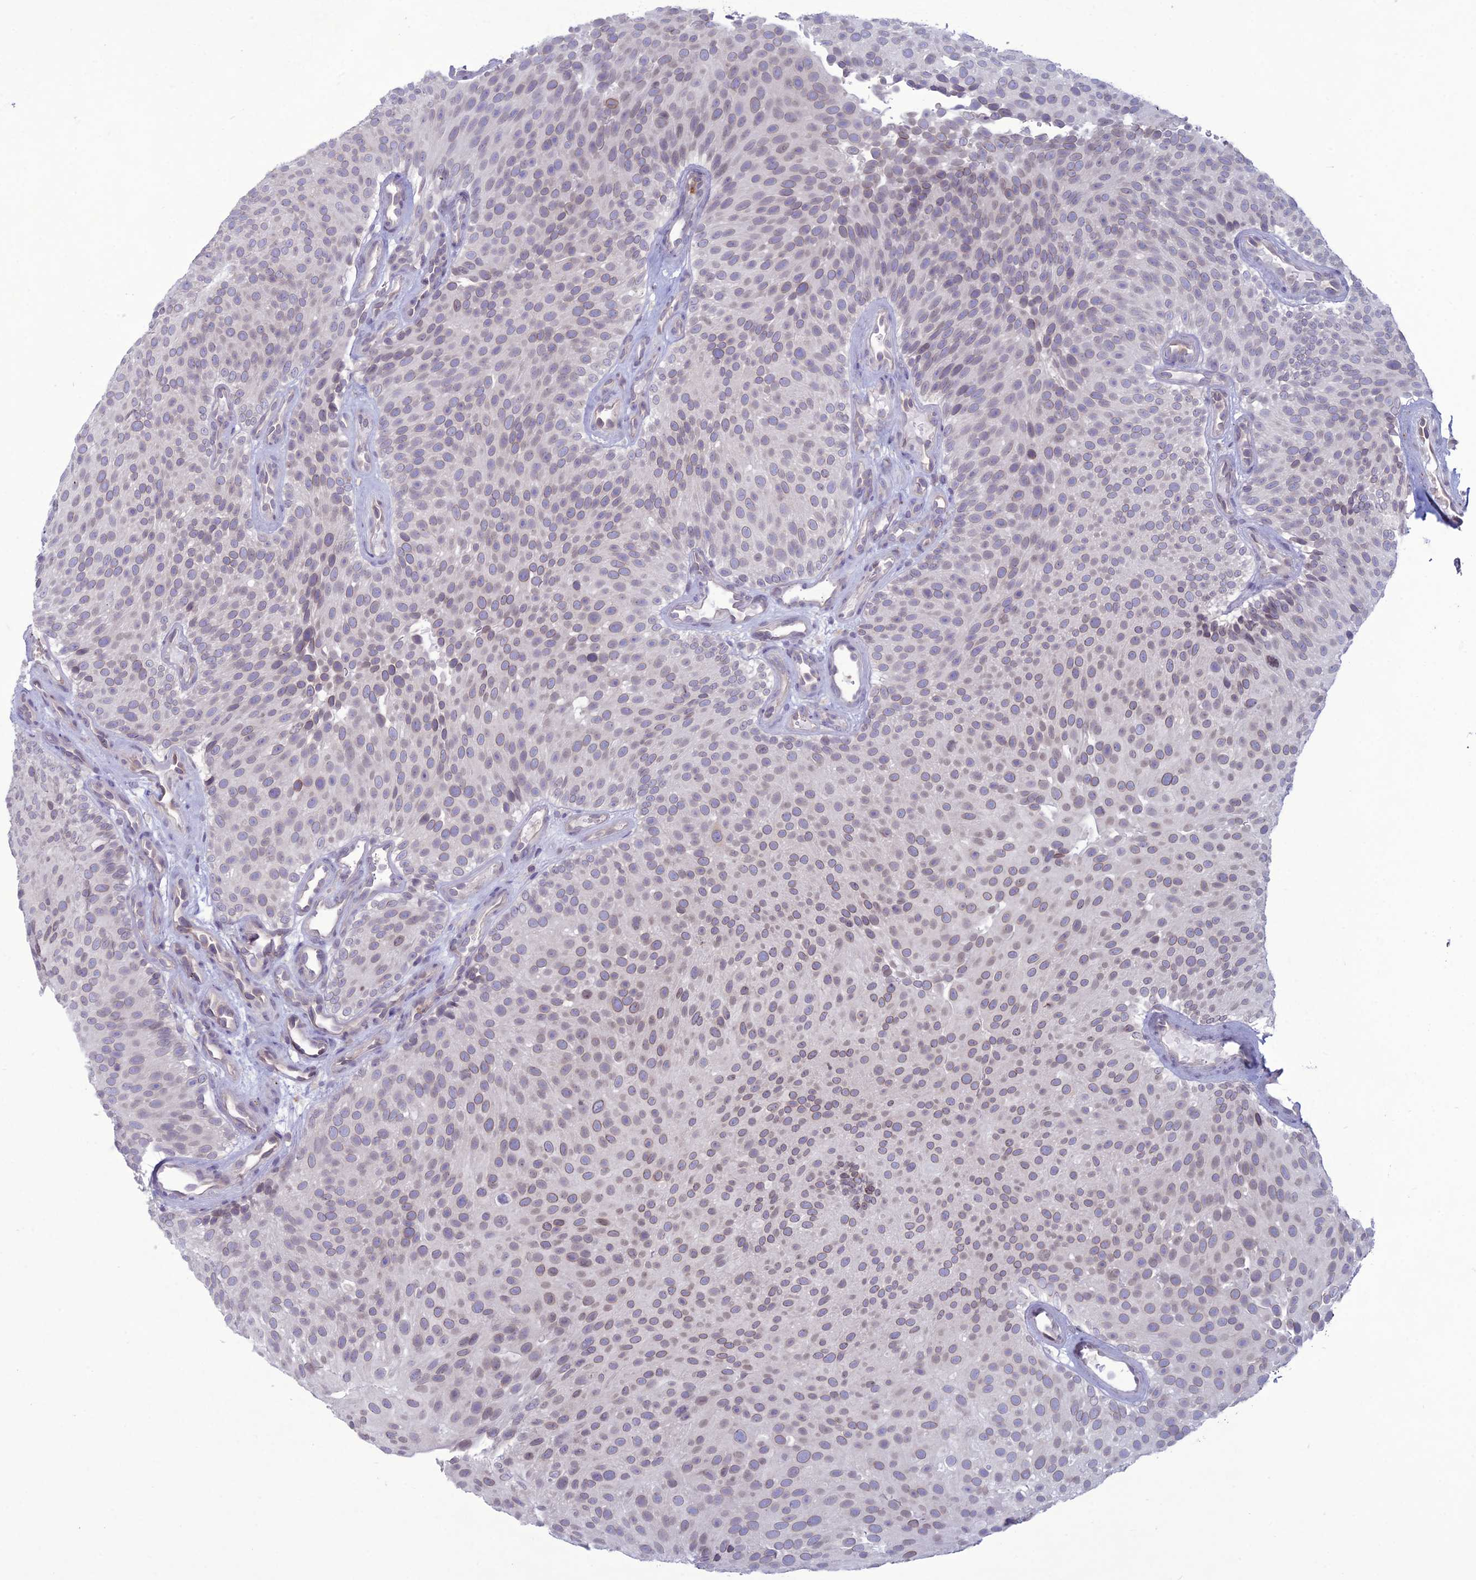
{"staining": {"intensity": "moderate", "quantity": "25%-75%", "location": "cytoplasmic/membranous,nuclear"}, "tissue": "urothelial cancer", "cell_type": "Tumor cells", "image_type": "cancer", "snomed": [{"axis": "morphology", "description": "Urothelial carcinoma, Low grade"}, {"axis": "topography", "description": "Urinary bladder"}], "caption": "DAB (3,3'-diaminobenzidine) immunohistochemical staining of human urothelial carcinoma (low-grade) displays moderate cytoplasmic/membranous and nuclear protein positivity in about 25%-75% of tumor cells.", "gene": "WDR46", "patient": {"sex": "male", "age": 78}}